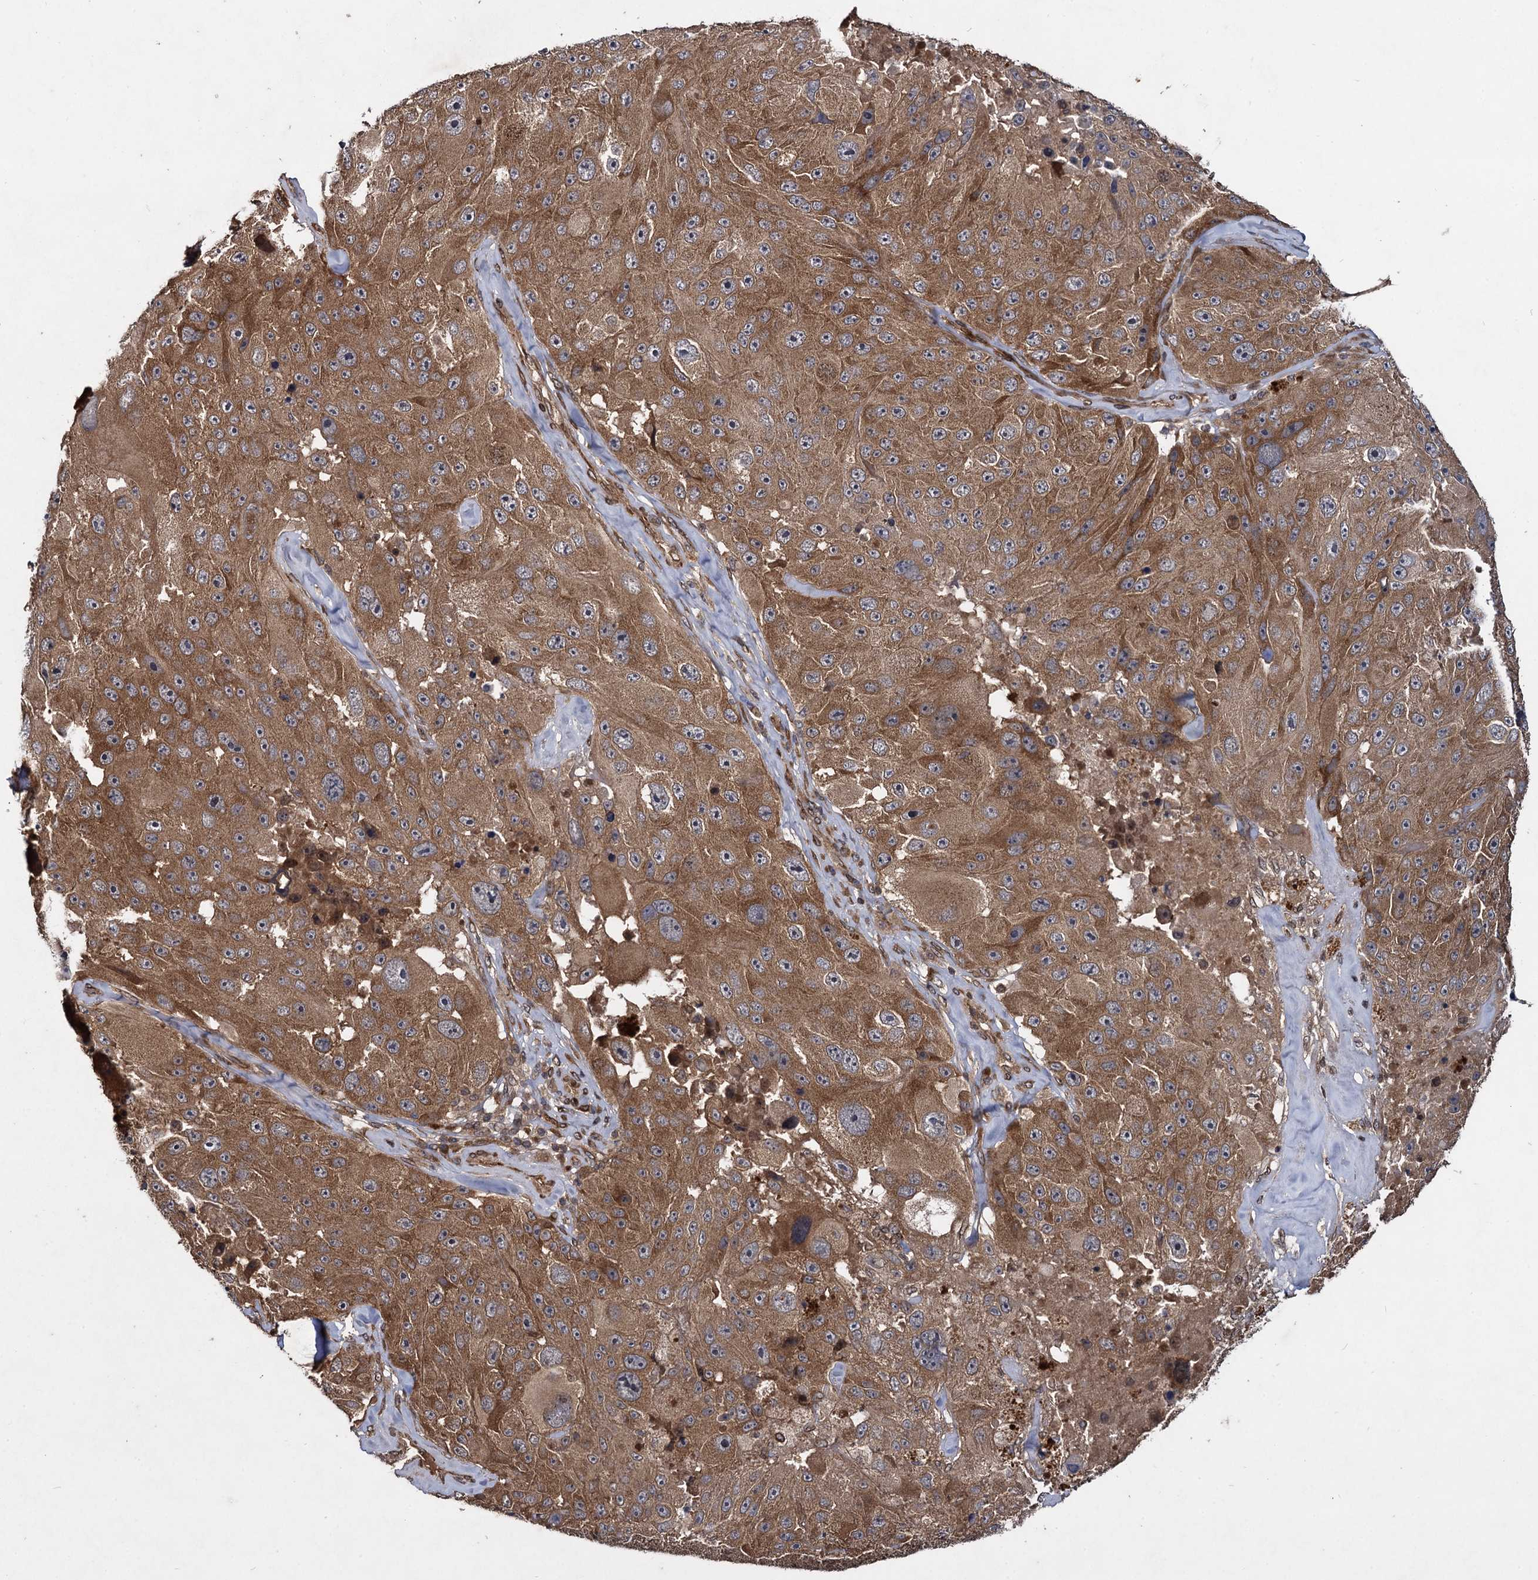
{"staining": {"intensity": "strong", "quantity": ">75%", "location": "cytoplasmic/membranous"}, "tissue": "melanoma", "cell_type": "Tumor cells", "image_type": "cancer", "snomed": [{"axis": "morphology", "description": "Malignant melanoma, Metastatic site"}, {"axis": "topography", "description": "Lymph node"}], "caption": "Malignant melanoma (metastatic site) tissue reveals strong cytoplasmic/membranous expression in approximately >75% of tumor cells, visualized by immunohistochemistry. (IHC, brightfield microscopy, high magnification).", "gene": "DCP1B", "patient": {"sex": "male", "age": 62}}